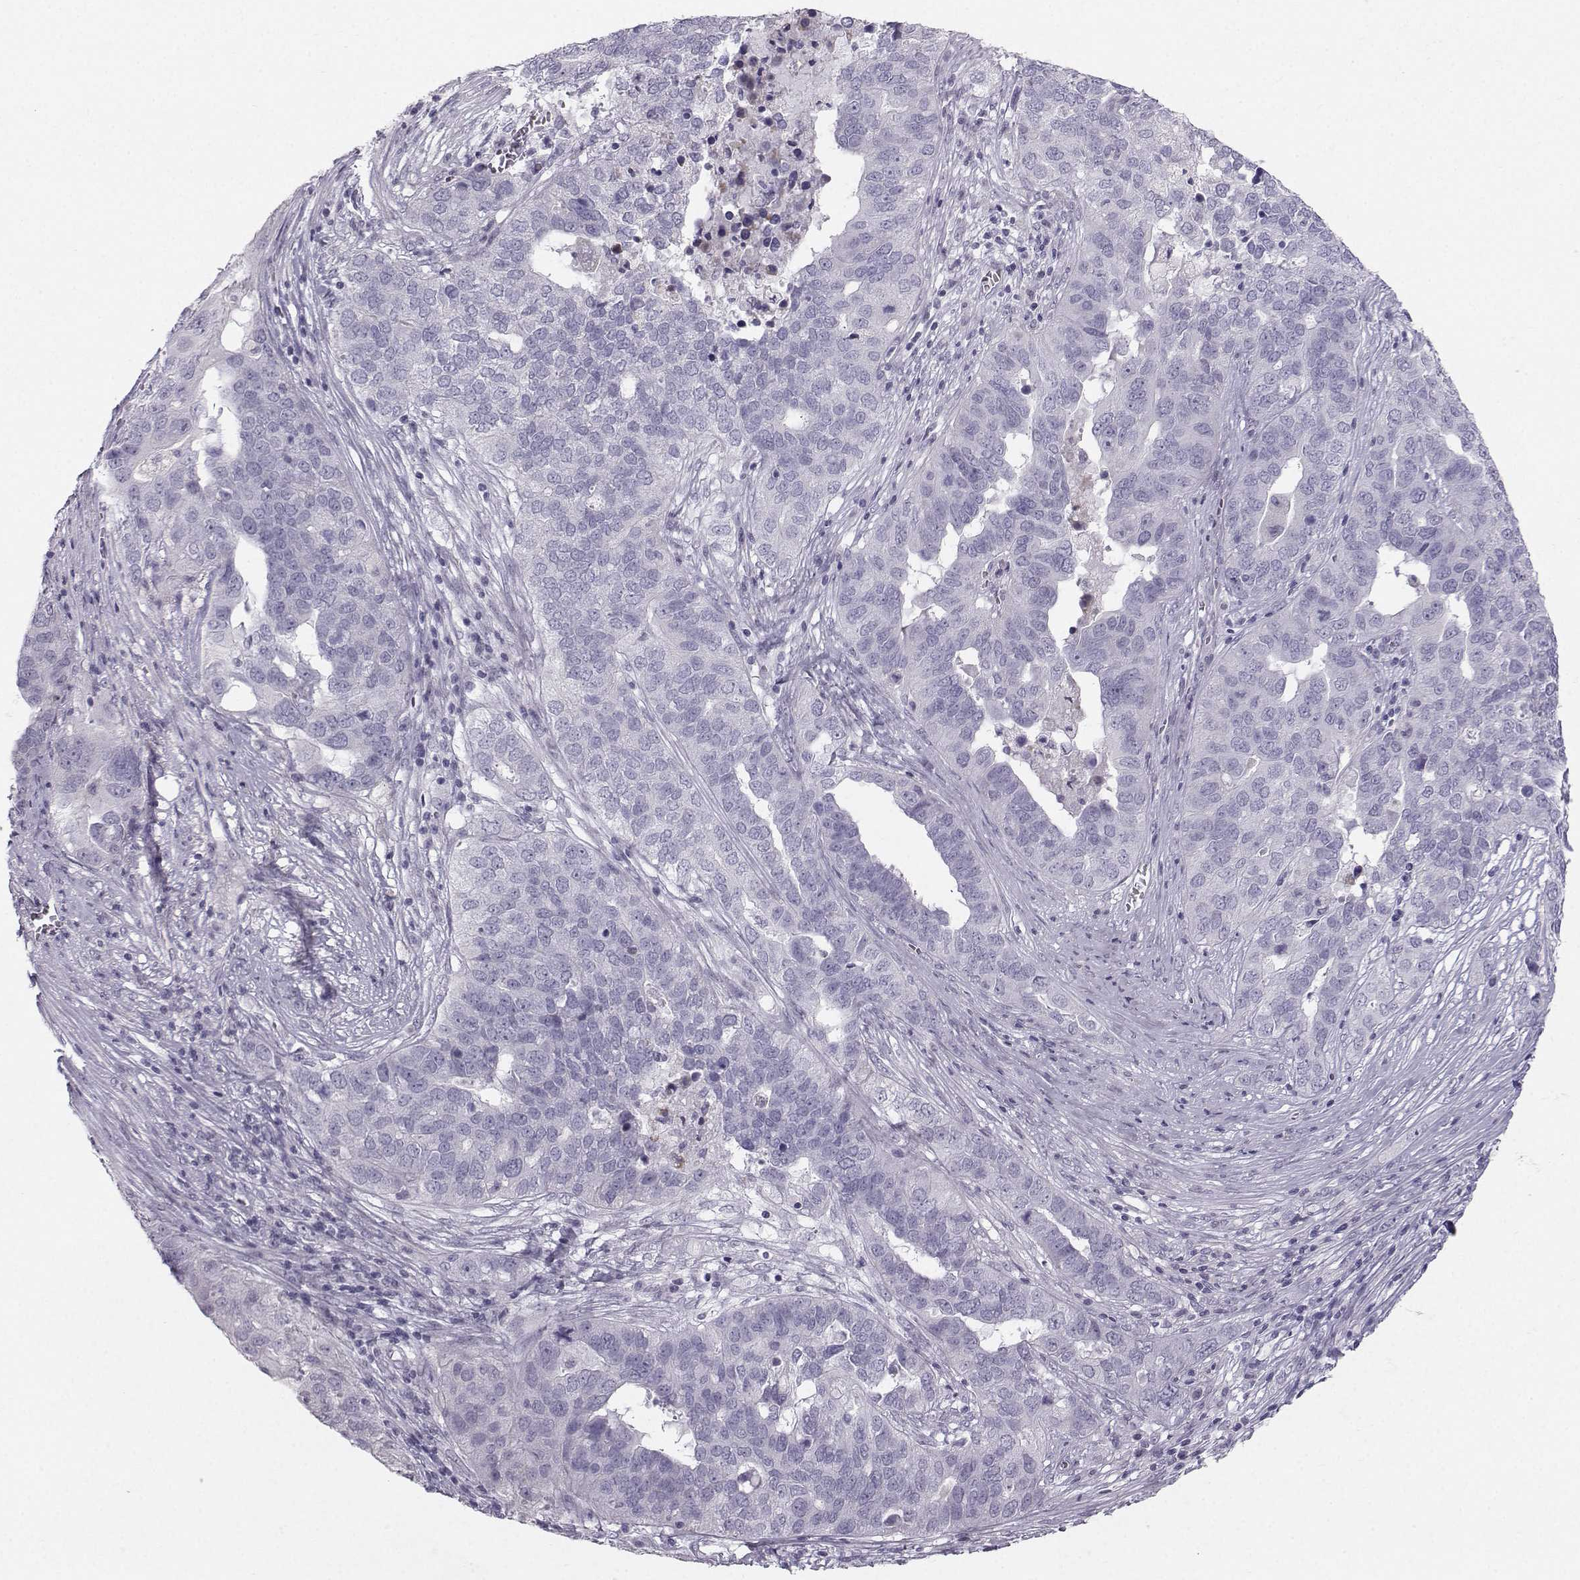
{"staining": {"intensity": "negative", "quantity": "none", "location": "none"}, "tissue": "ovarian cancer", "cell_type": "Tumor cells", "image_type": "cancer", "snomed": [{"axis": "morphology", "description": "Carcinoma, endometroid"}, {"axis": "topography", "description": "Soft tissue"}, {"axis": "topography", "description": "Ovary"}], "caption": "The image shows no staining of tumor cells in ovarian endometroid carcinoma.", "gene": "CASR", "patient": {"sex": "female", "age": 52}}